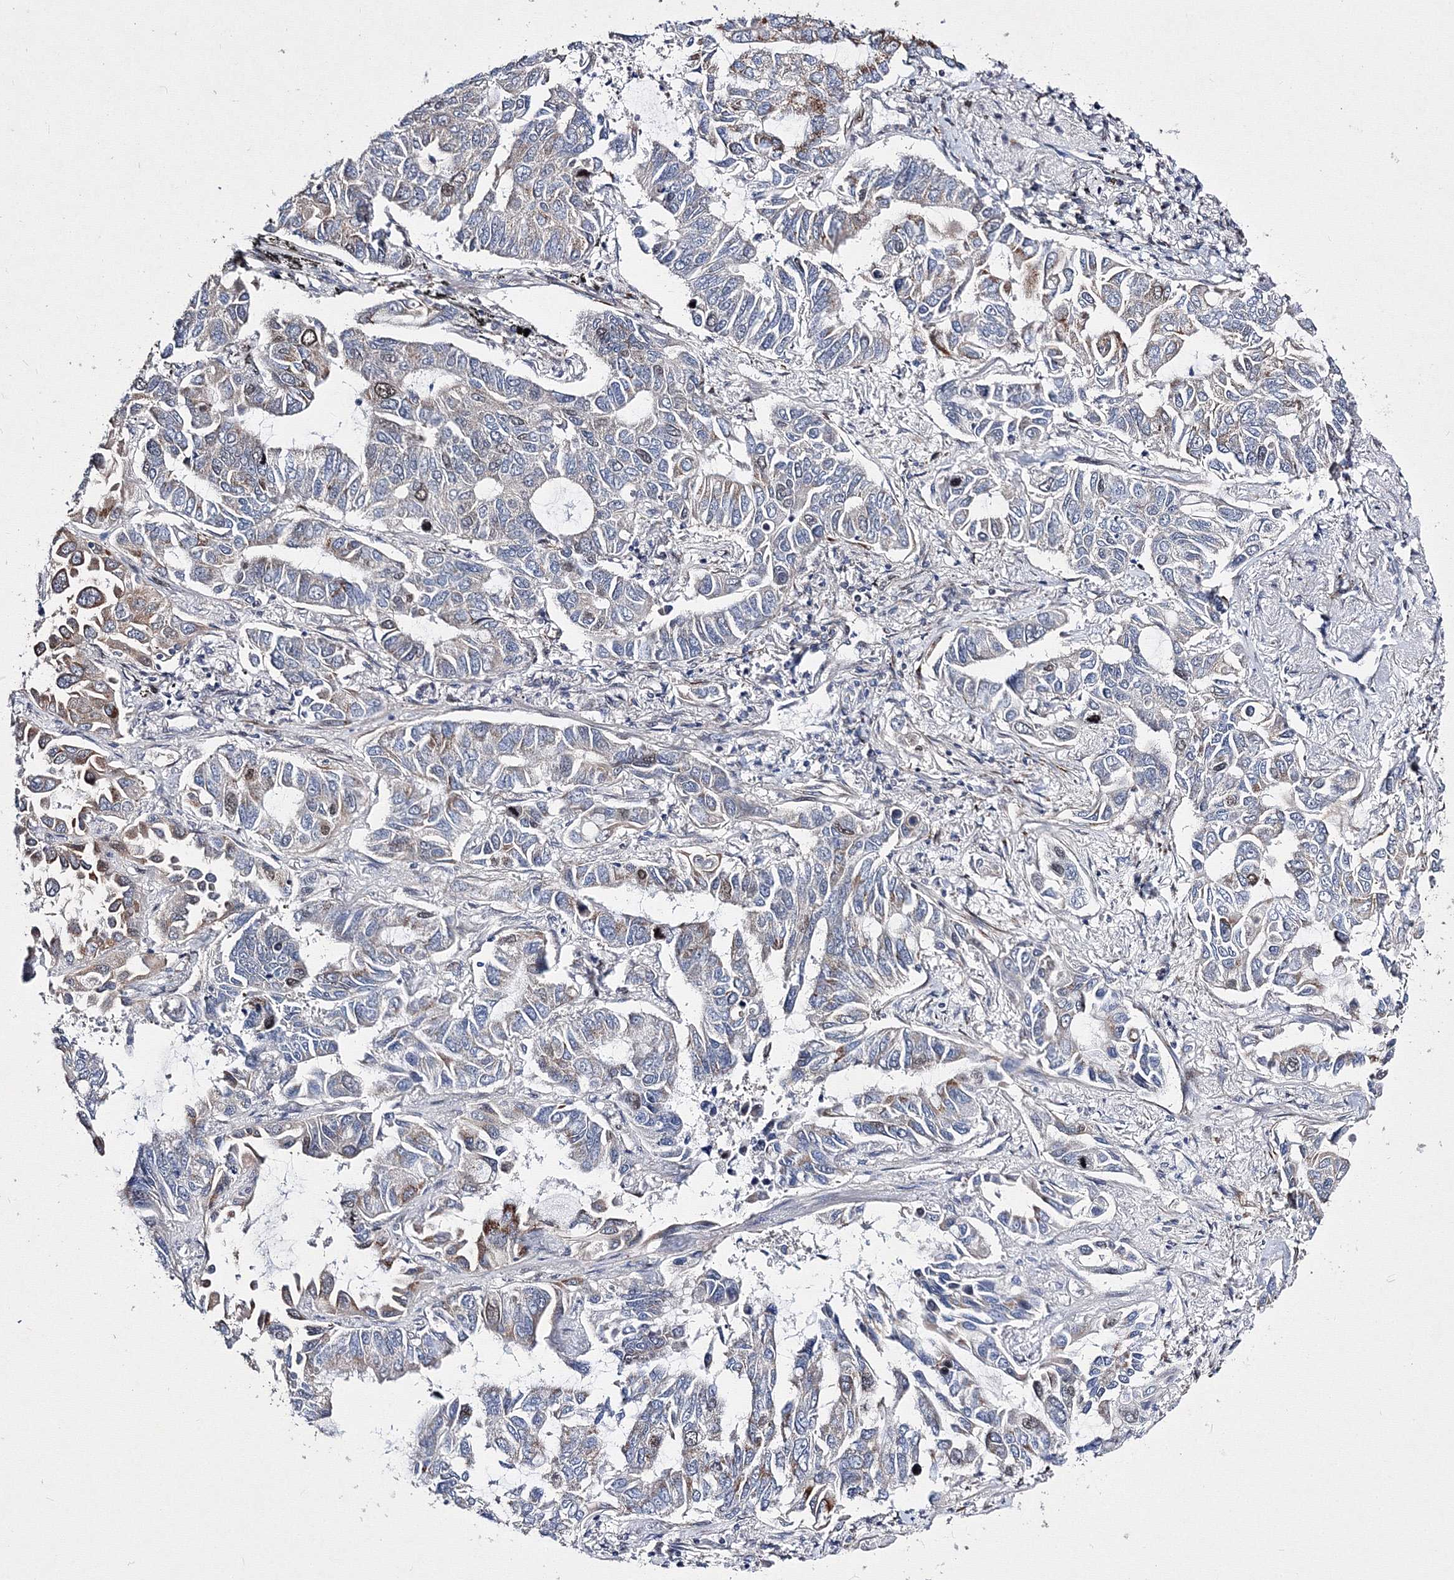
{"staining": {"intensity": "moderate", "quantity": "<25%", "location": "cytoplasmic/membranous"}, "tissue": "lung cancer", "cell_type": "Tumor cells", "image_type": "cancer", "snomed": [{"axis": "morphology", "description": "Adenocarcinoma, NOS"}, {"axis": "topography", "description": "Lung"}], "caption": "A brown stain highlights moderate cytoplasmic/membranous positivity of a protein in human lung adenocarcinoma tumor cells.", "gene": "GPN1", "patient": {"sex": "male", "age": 64}}